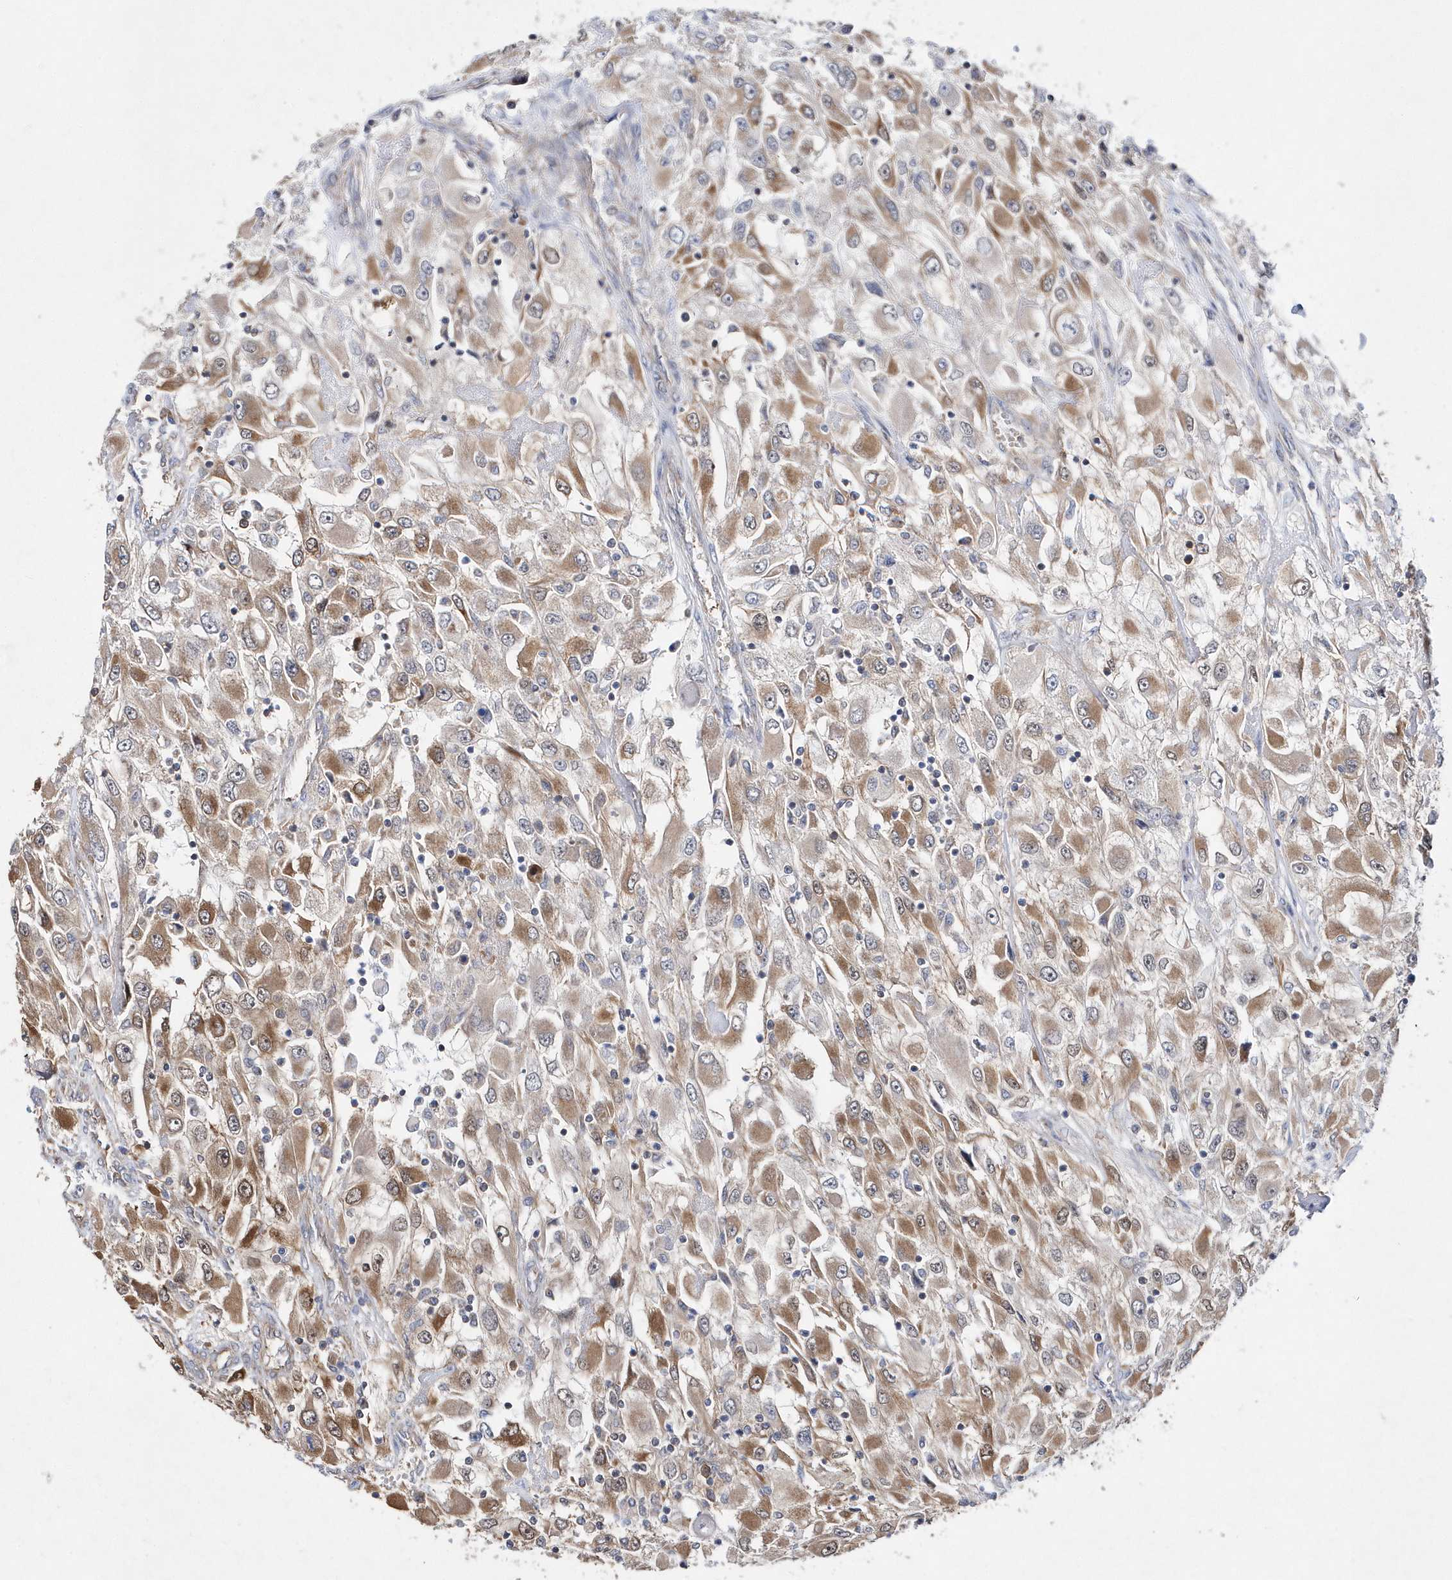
{"staining": {"intensity": "moderate", "quantity": ">75%", "location": "cytoplasmic/membranous"}, "tissue": "renal cancer", "cell_type": "Tumor cells", "image_type": "cancer", "snomed": [{"axis": "morphology", "description": "Adenocarcinoma, NOS"}, {"axis": "topography", "description": "Kidney"}], "caption": "A brown stain highlights moderate cytoplasmic/membranous expression of a protein in renal cancer tumor cells. (IHC, brightfield microscopy, high magnification).", "gene": "JKAMP", "patient": {"sex": "female", "age": 52}}